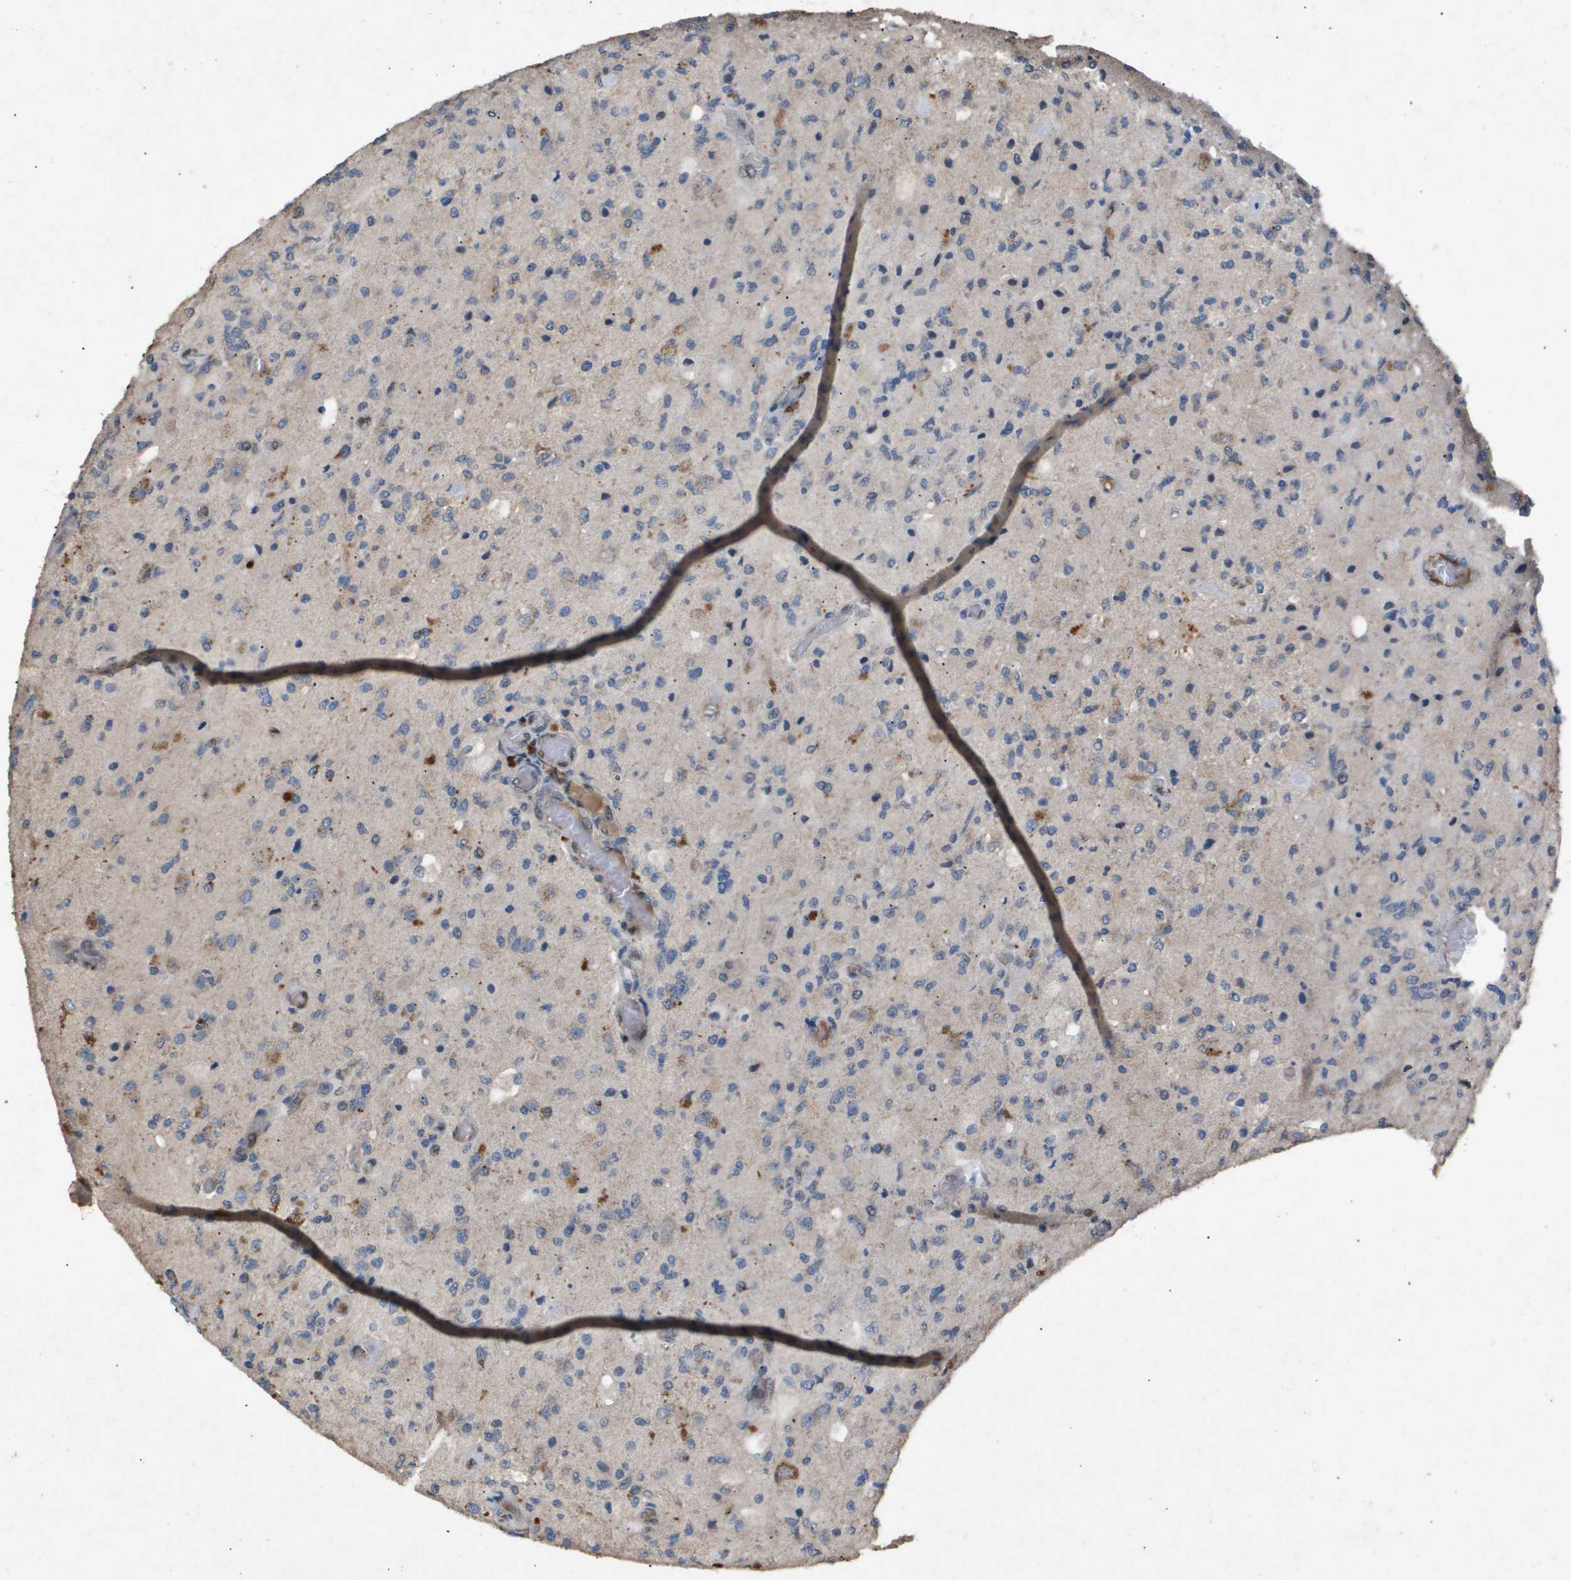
{"staining": {"intensity": "weak", "quantity": "<25%", "location": "cytoplasmic/membranous"}, "tissue": "glioma", "cell_type": "Tumor cells", "image_type": "cancer", "snomed": [{"axis": "morphology", "description": "Normal tissue, NOS"}, {"axis": "morphology", "description": "Glioma, malignant, High grade"}, {"axis": "topography", "description": "Cerebral cortex"}], "caption": "The photomicrograph displays no significant expression in tumor cells of glioma.", "gene": "ERG", "patient": {"sex": "male", "age": 77}}